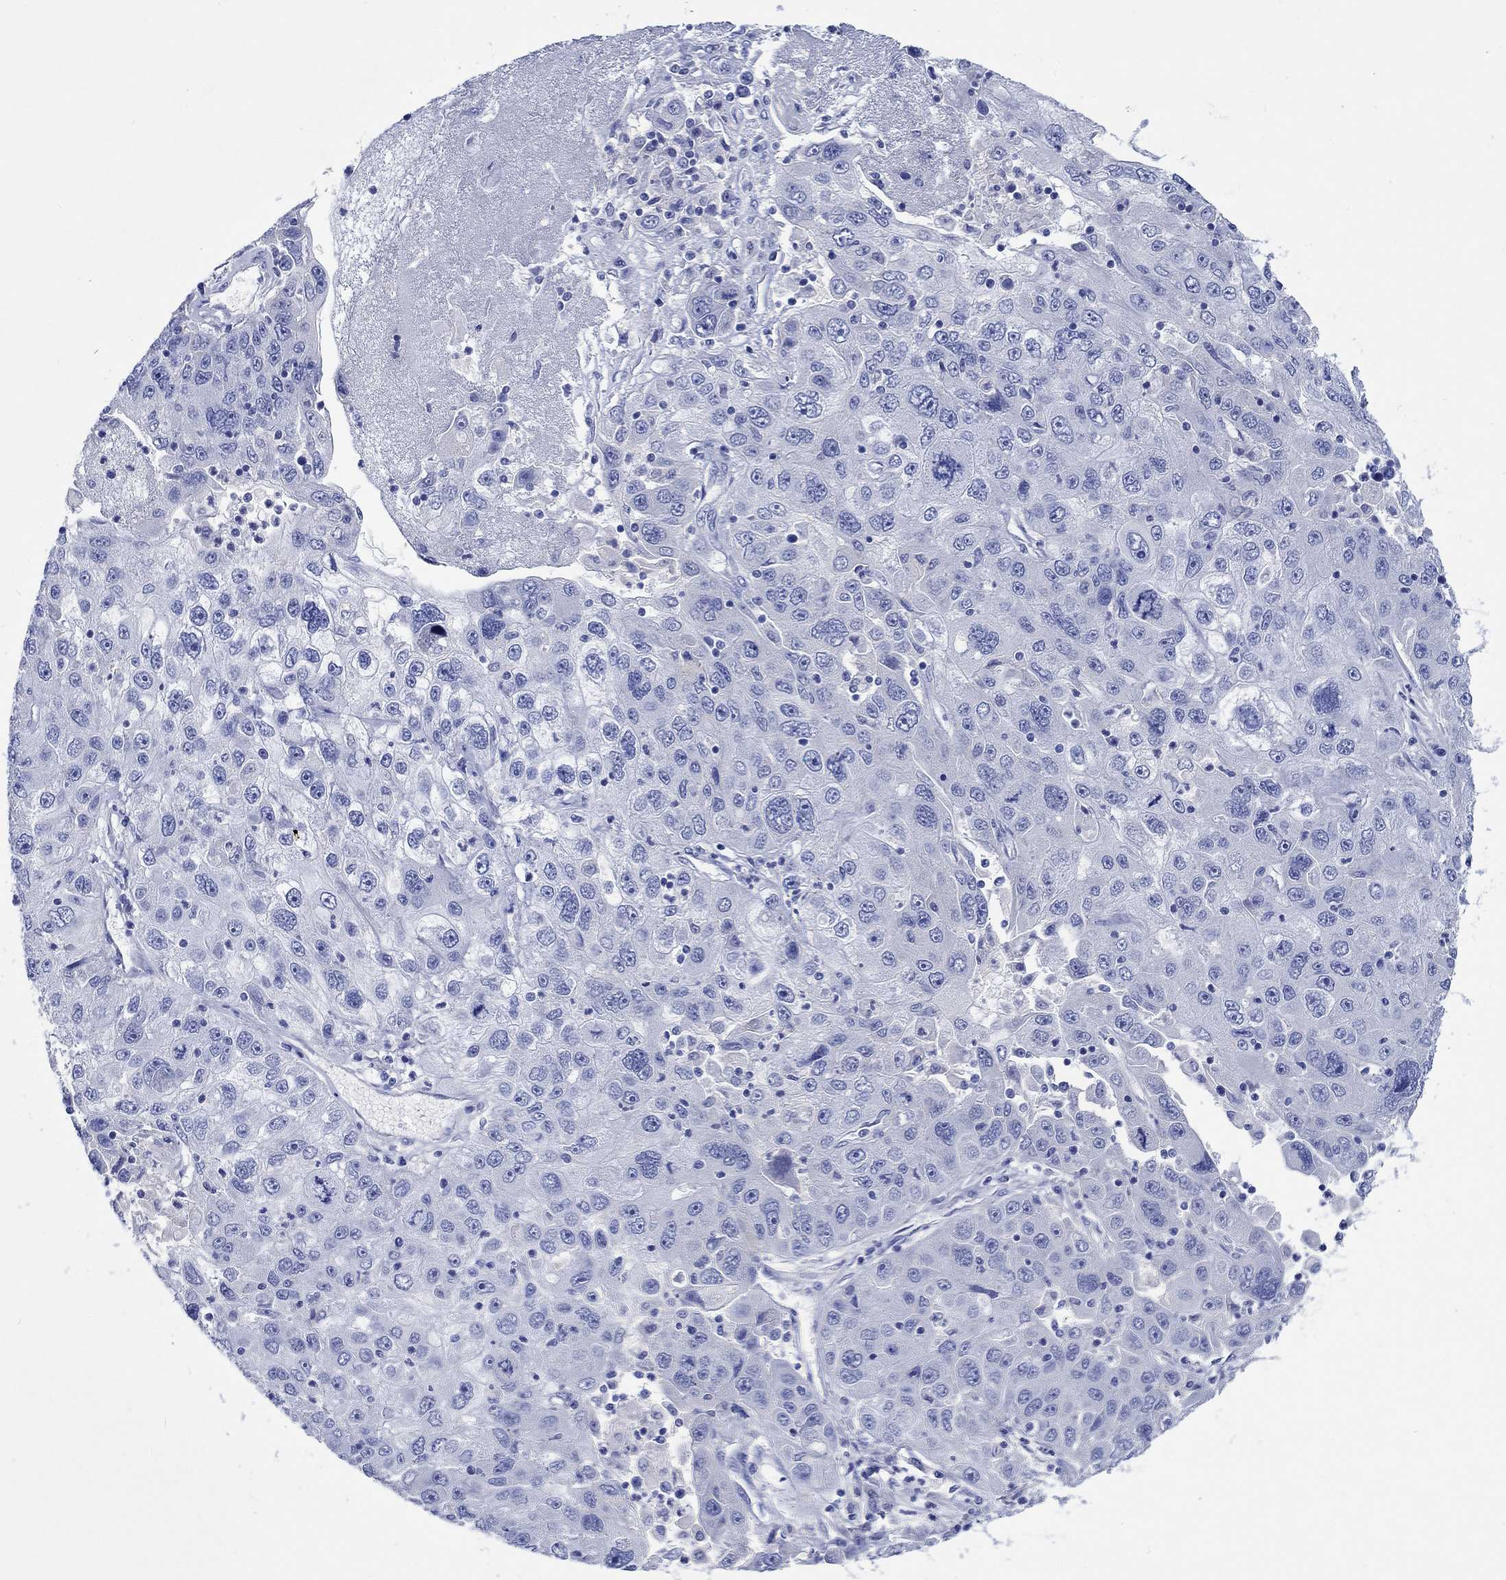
{"staining": {"intensity": "negative", "quantity": "none", "location": "none"}, "tissue": "stomach cancer", "cell_type": "Tumor cells", "image_type": "cancer", "snomed": [{"axis": "morphology", "description": "Adenocarcinoma, NOS"}, {"axis": "topography", "description": "Stomach"}], "caption": "Image shows no significant protein staining in tumor cells of stomach cancer.", "gene": "SHISA4", "patient": {"sex": "male", "age": 56}}